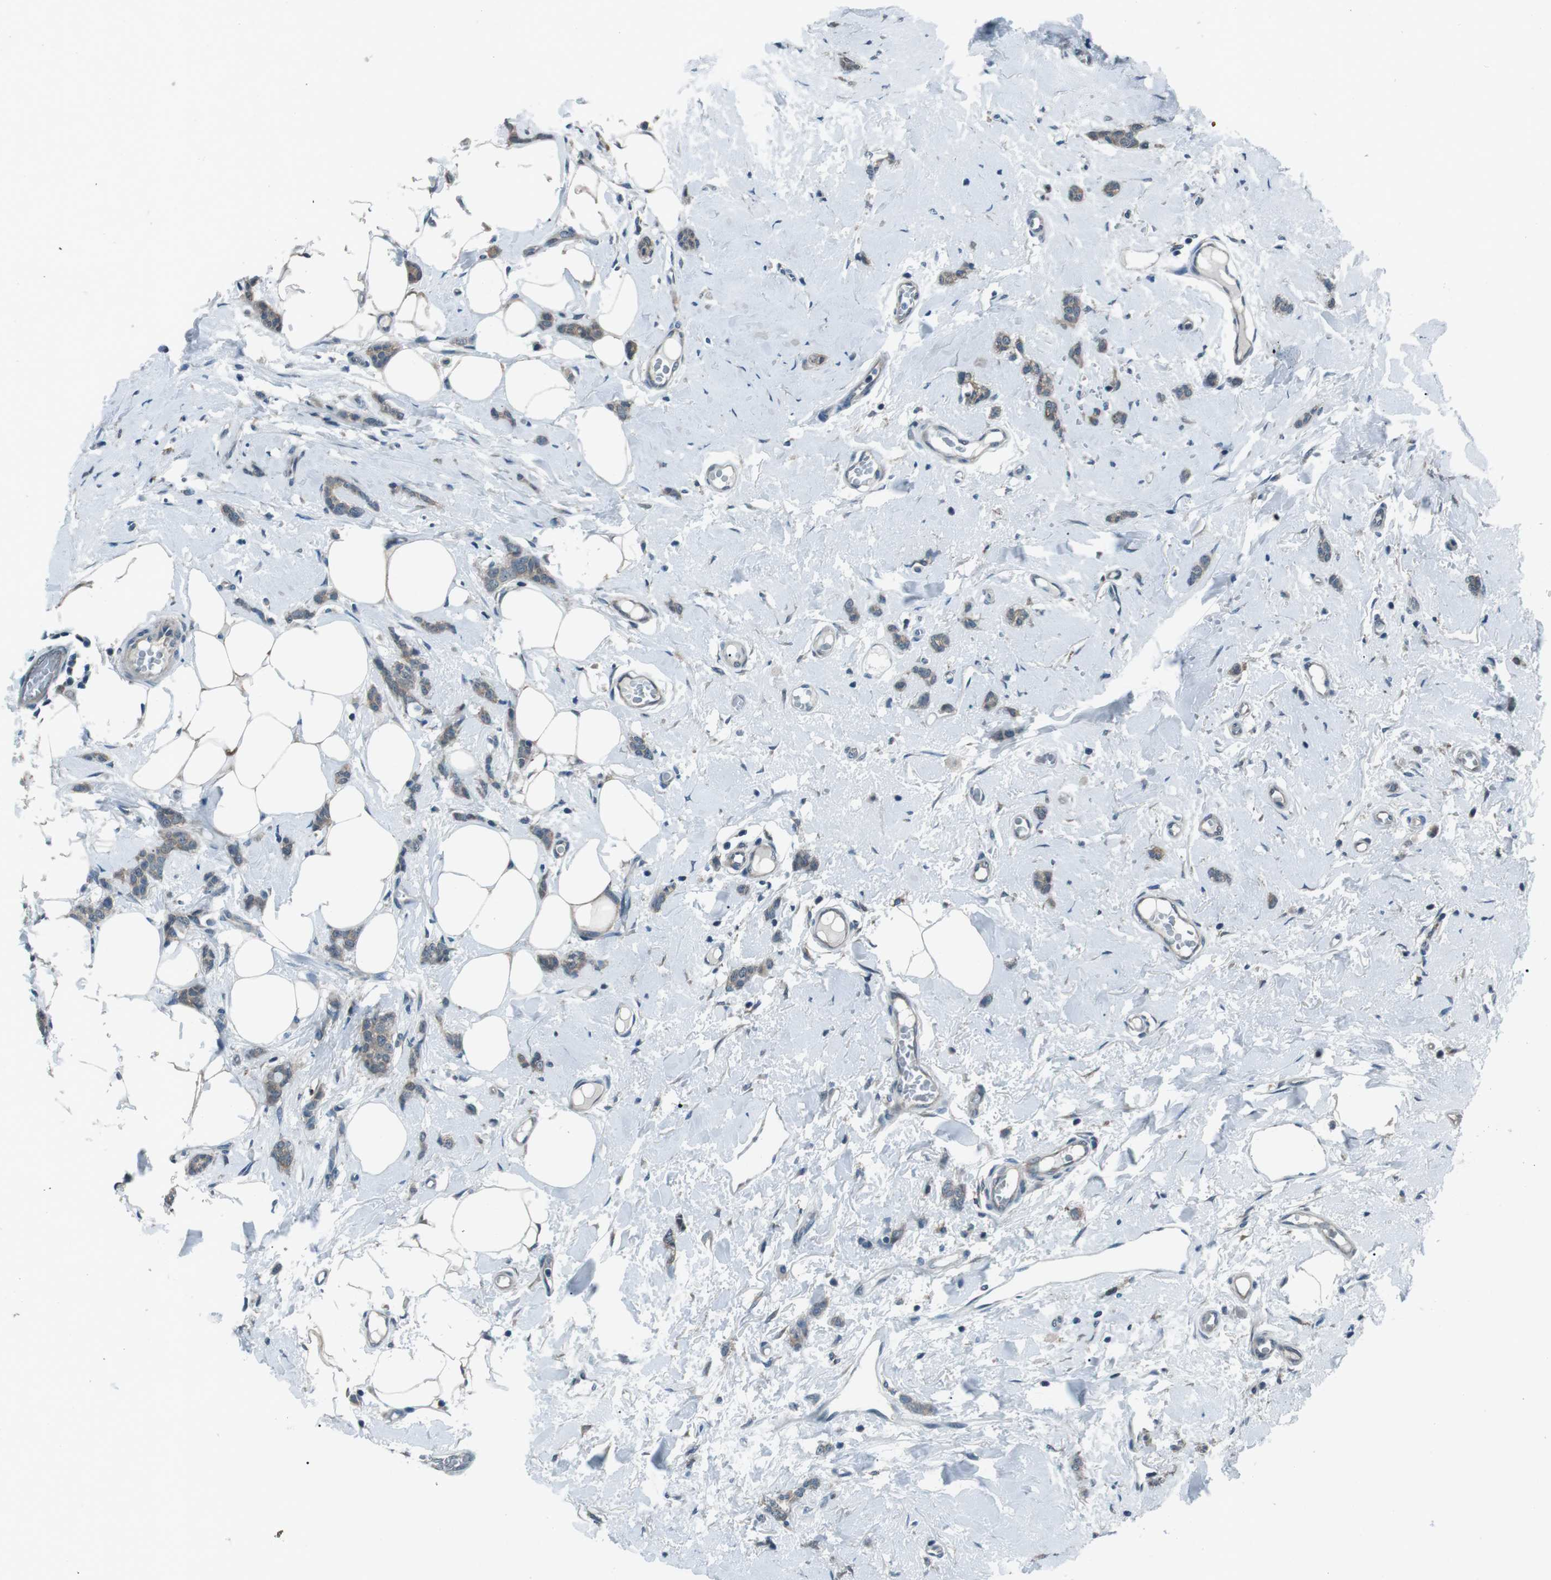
{"staining": {"intensity": "weak", "quantity": "<25%", "location": "cytoplasmic/membranous"}, "tissue": "breast cancer", "cell_type": "Tumor cells", "image_type": "cancer", "snomed": [{"axis": "morphology", "description": "Lobular carcinoma"}, {"axis": "topography", "description": "Skin"}, {"axis": "topography", "description": "Breast"}], "caption": "Breast cancer (lobular carcinoma) was stained to show a protein in brown. There is no significant staining in tumor cells.", "gene": "LRIG2", "patient": {"sex": "female", "age": 46}}